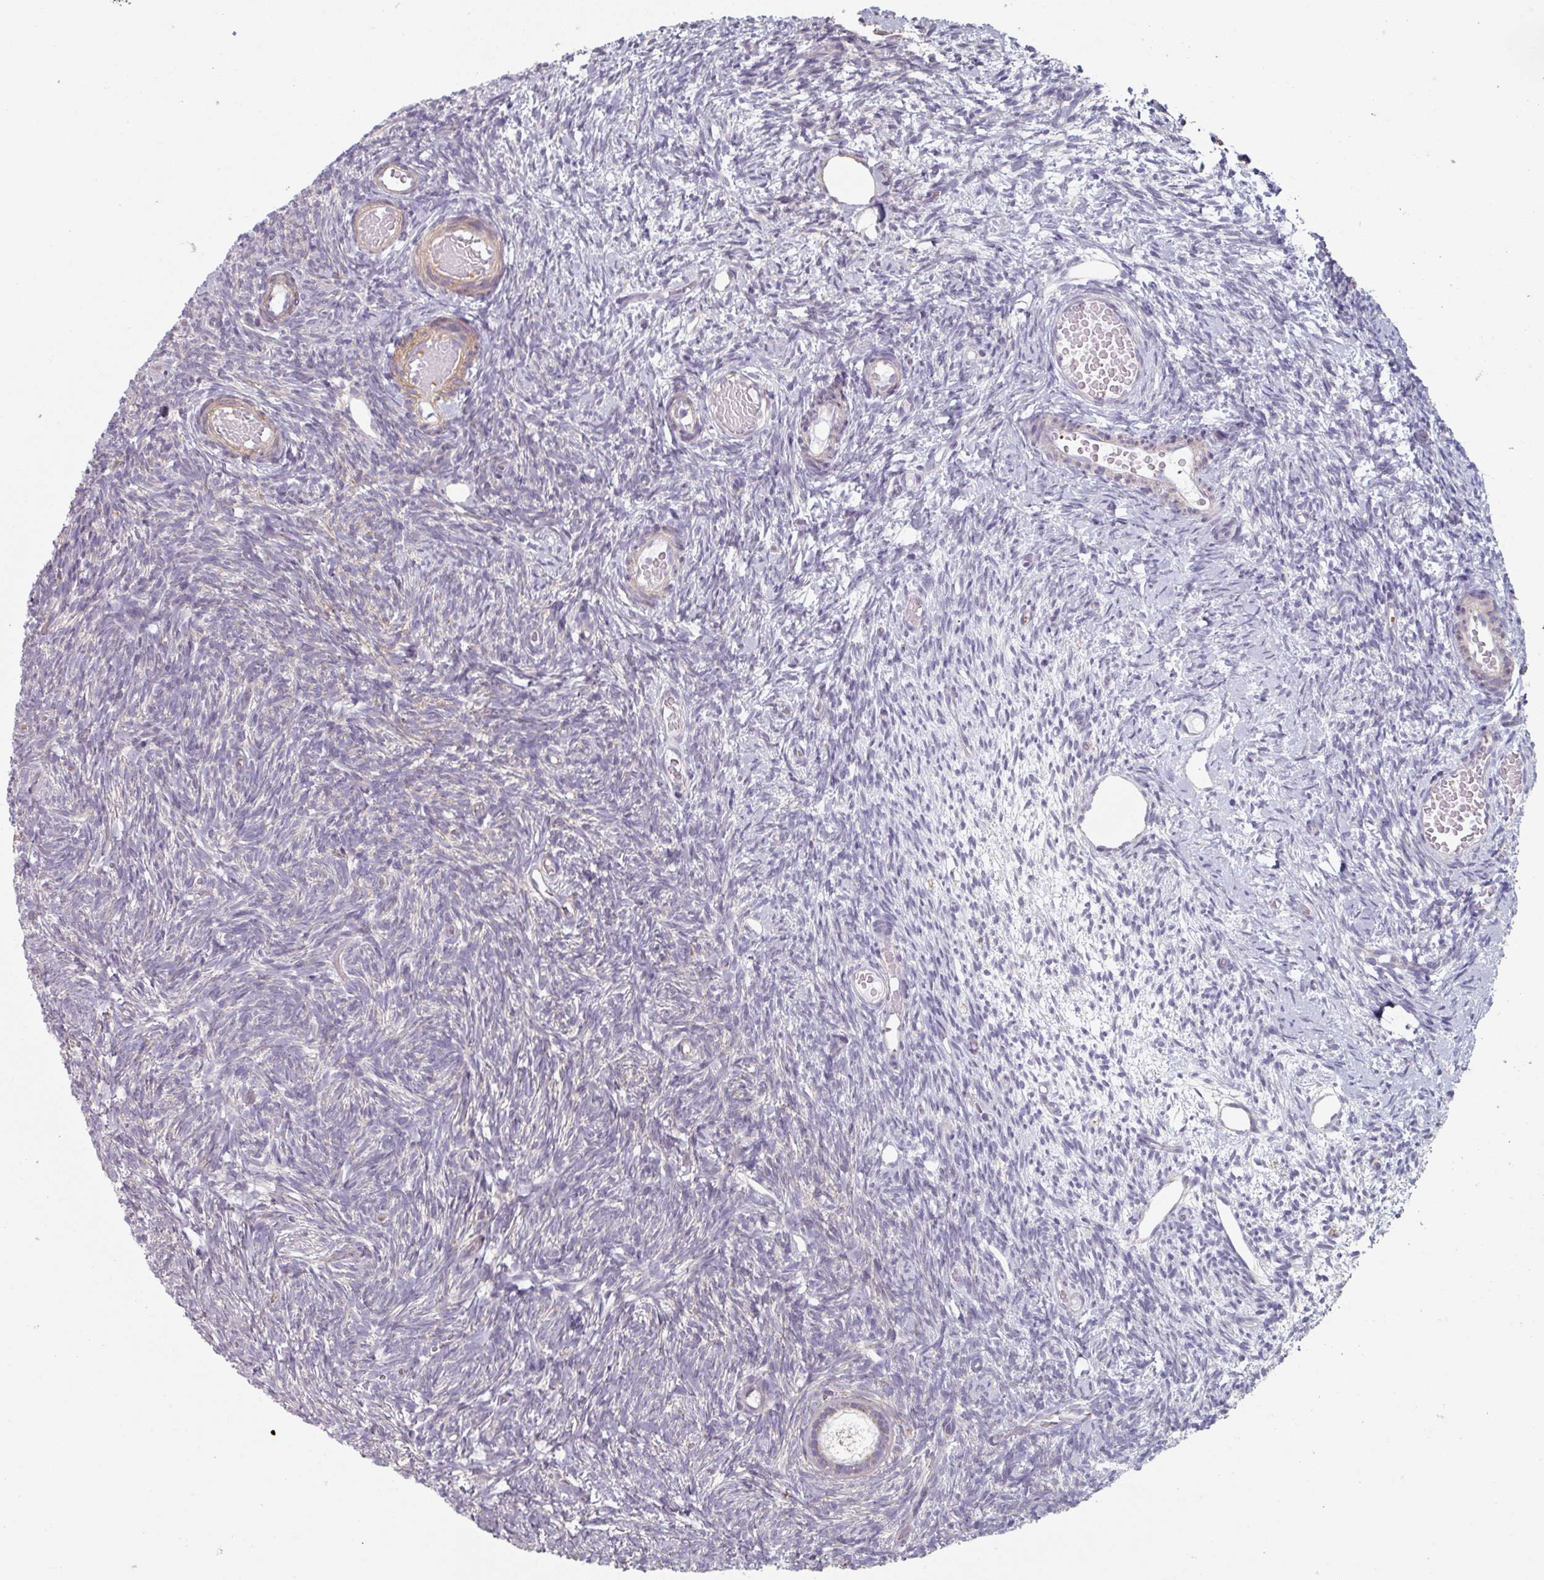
{"staining": {"intensity": "moderate", "quantity": "25%-75%", "location": "cytoplasmic/membranous"}, "tissue": "ovary", "cell_type": "Follicle cells", "image_type": "normal", "snomed": [{"axis": "morphology", "description": "Normal tissue, NOS"}, {"axis": "topography", "description": "Ovary"}], "caption": "The micrograph shows immunohistochemical staining of normal ovary. There is moderate cytoplasmic/membranous positivity is appreciated in approximately 25%-75% of follicle cells. Immunohistochemistry (ihc) stains the protein of interest in brown and the nuclei are stained blue.", "gene": "GSTA1", "patient": {"sex": "female", "age": 39}}